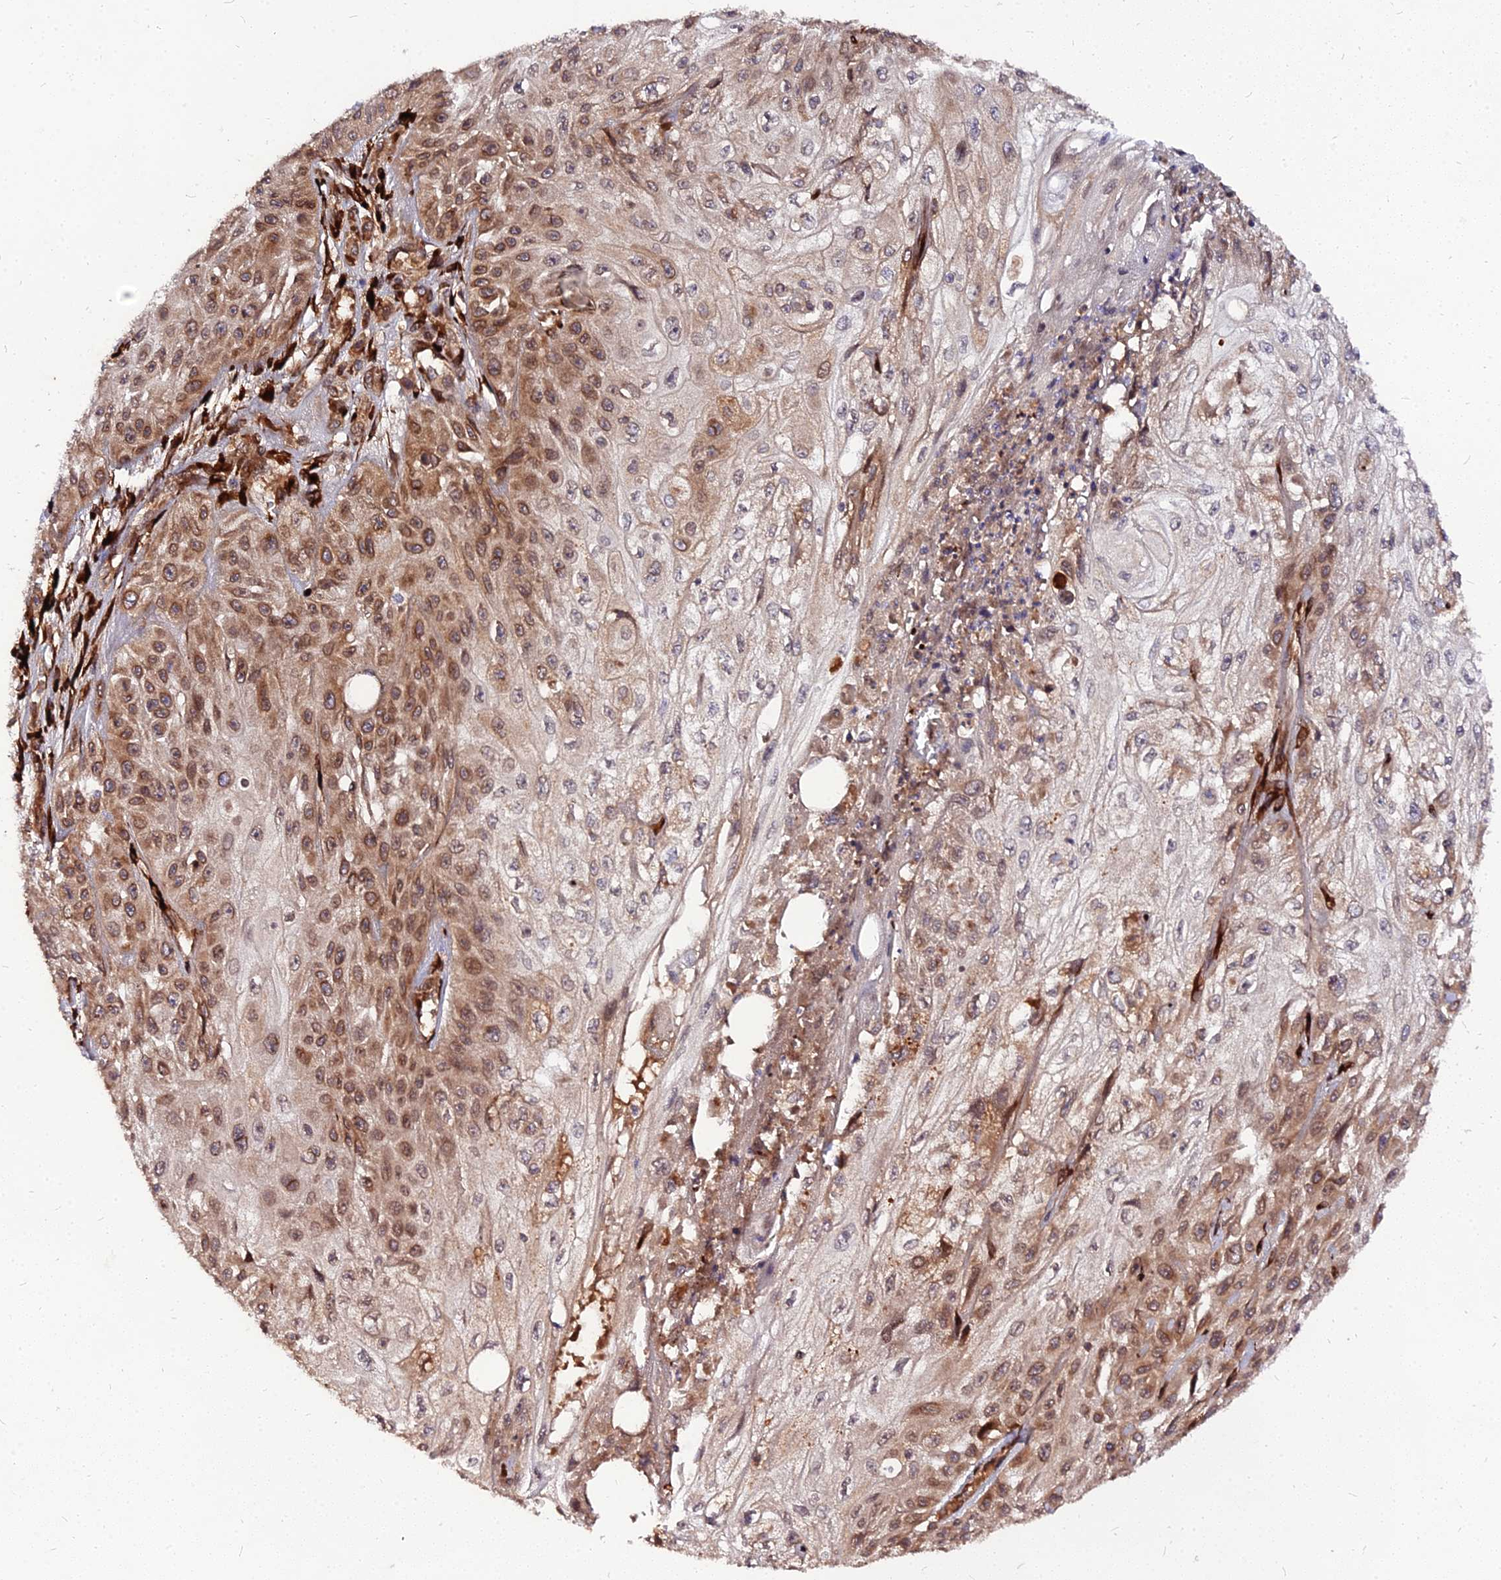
{"staining": {"intensity": "moderate", "quantity": ">75%", "location": "cytoplasmic/membranous,nuclear"}, "tissue": "skin cancer", "cell_type": "Tumor cells", "image_type": "cancer", "snomed": [{"axis": "morphology", "description": "Squamous cell carcinoma, NOS"}, {"axis": "morphology", "description": "Squamous cell carcinoma, metastatic, NOS"}, {"axis": "topography", "description": "Skin"}, {"axis": "topography", "description": "Lymph node"}], "caption": "Immunohistochemical staining of human squamous cell carcinoma (skin) displays medium levels of moderate cytoplasmic/membranous and nuclear protein expression in approximately >75% of tumor cells. The protein is shown in brown color, while the nuclei are stained blue.", "gene": "PDE4D", "patient": {"sex": "male", "age": 75}}